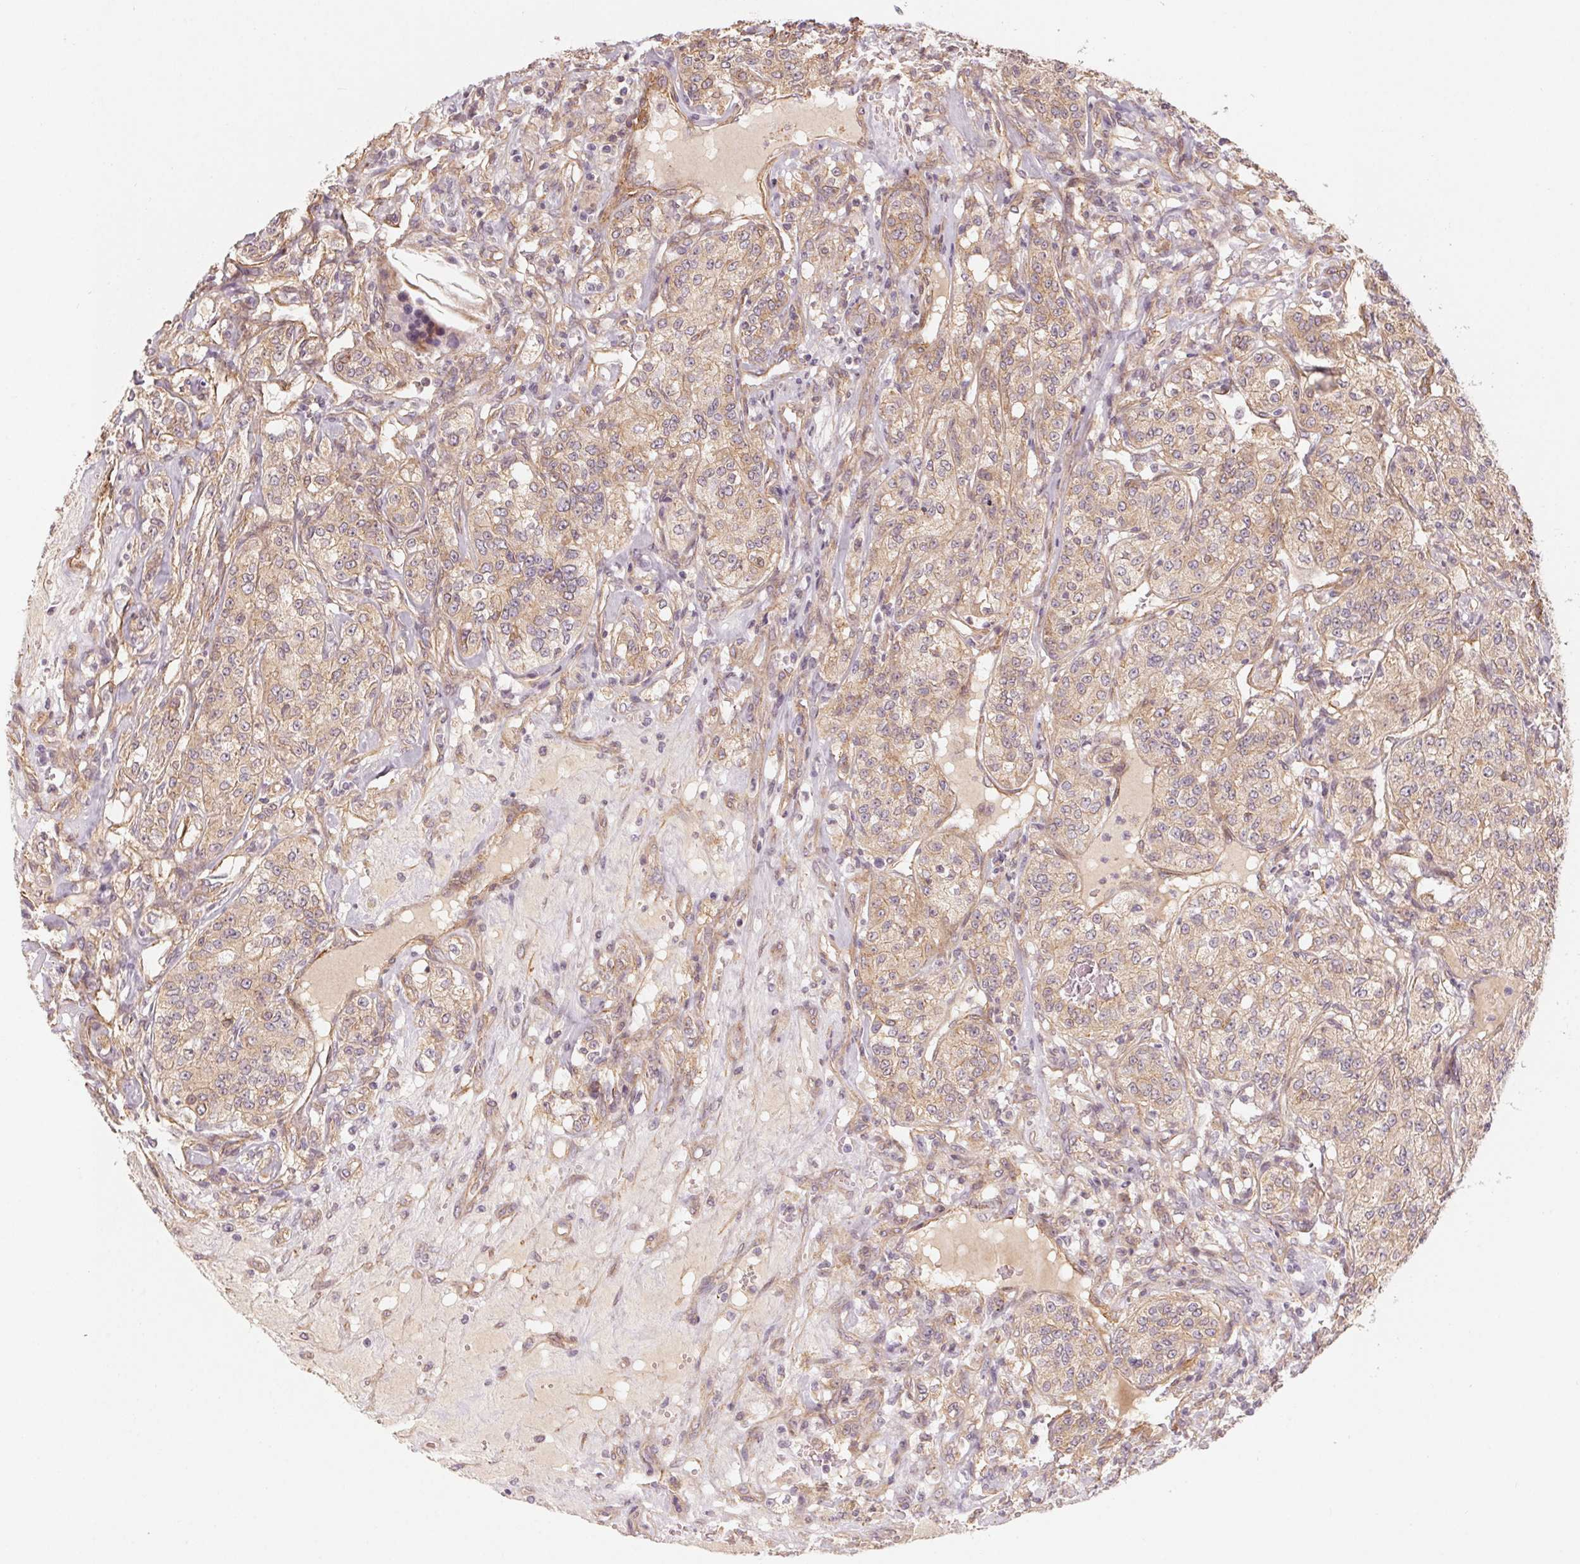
{"staining": {"intensity": "weak", "quantity": ">75%", "location": "cytoplasmic/membranous"}, "tissue": "renal cancer", "cell_type": "Tumor cells", "image_type": "cancer", "snomed": [{"axis": "morphology", "description": "Adenocarcinoma, NOS"}, {"axis": "topography", "description": "Kidney"}], "caption": "There is low levels of weak cytoplasmic/membranous expression in tumor cells of renal cancer, as demonstrated by immunohistochemical staining (brown color).", "gene": "CCDC112", "patient": {"sex": "female", "age": 63}}